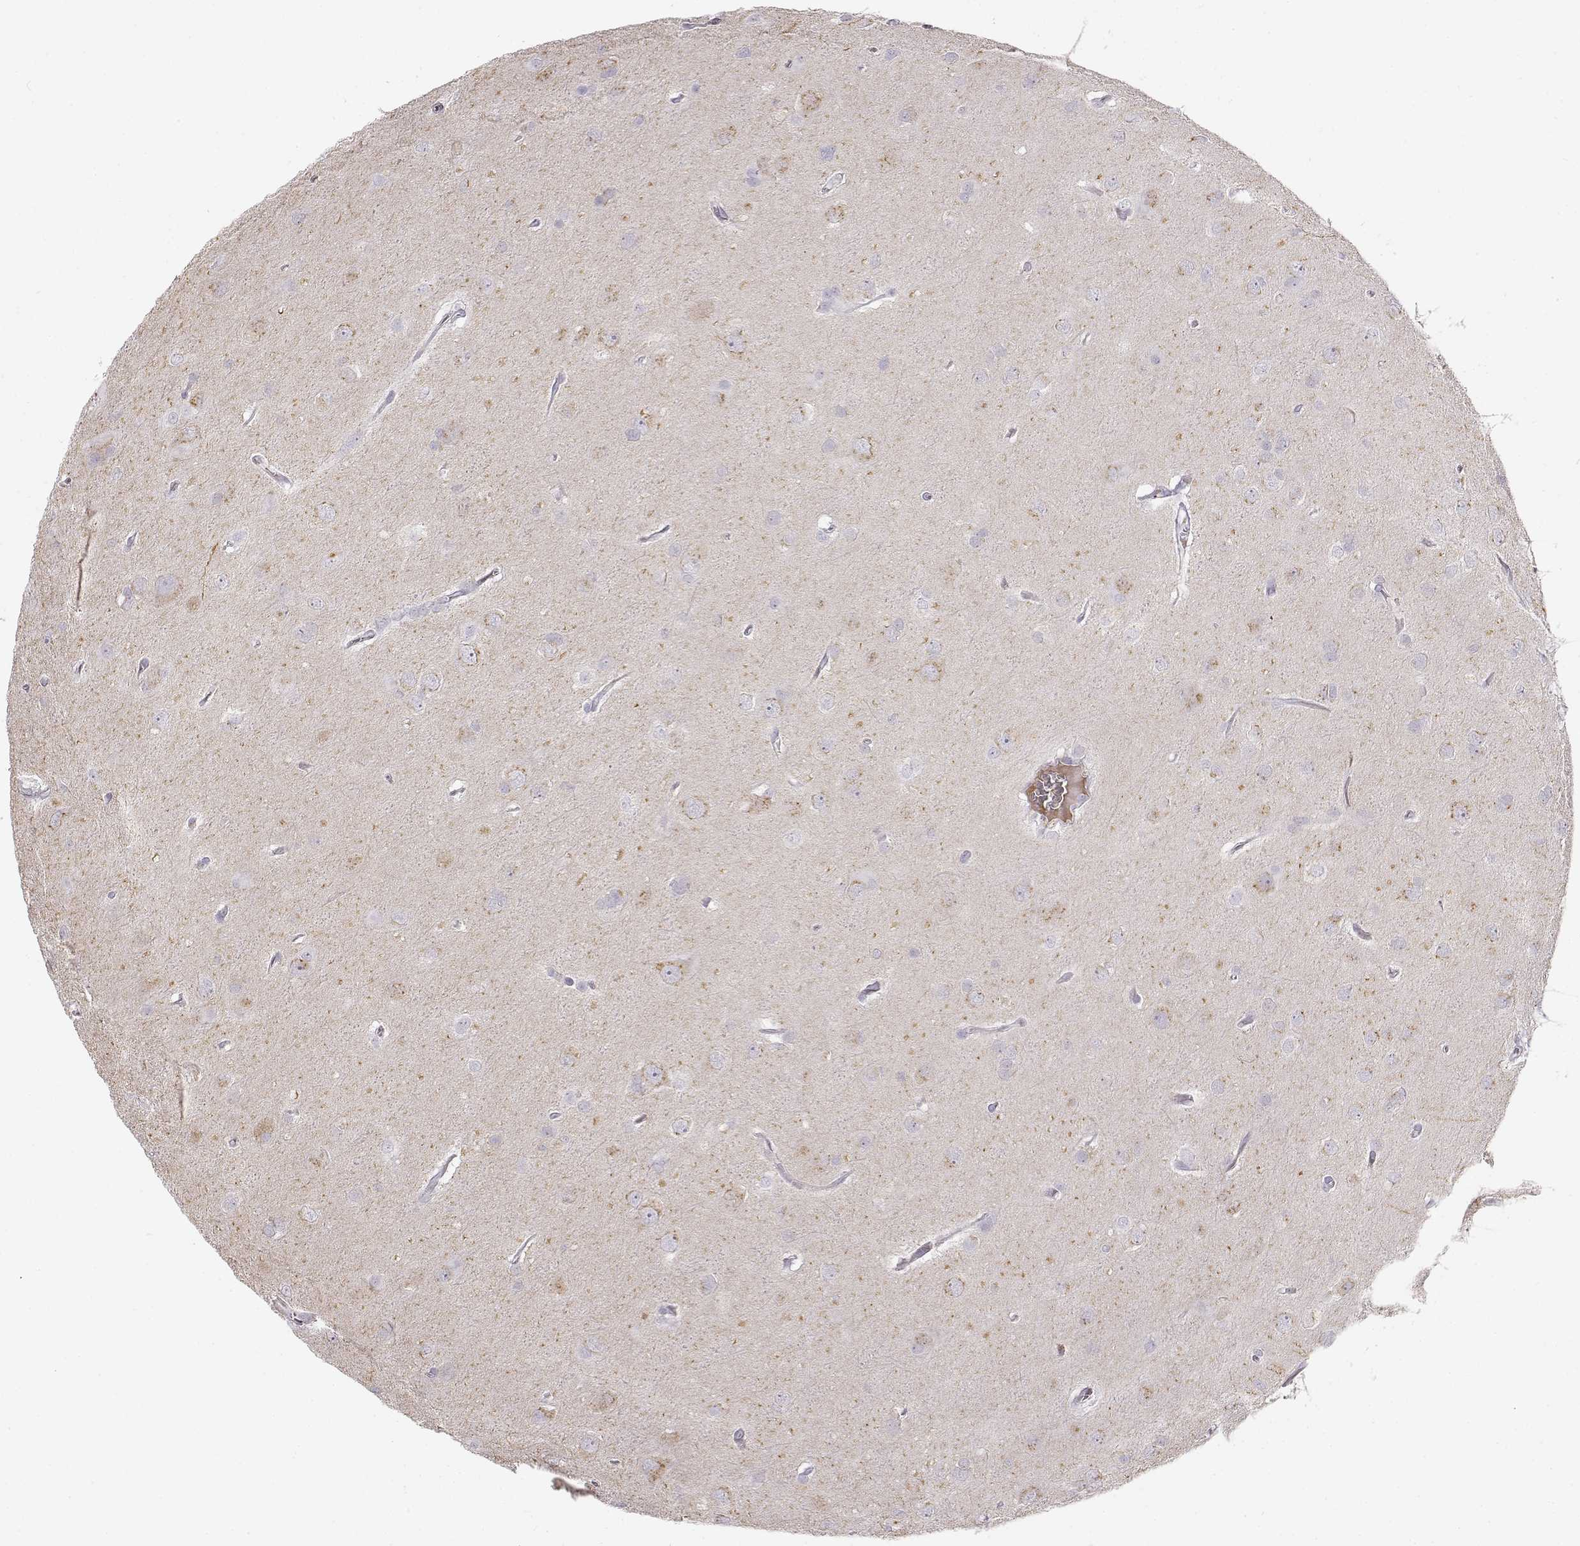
{"staining": {"intensity": "weak", "quantity": "<25%", "location": "cytoplasmic/membranous"}, "tissue": "glioma", "cell_type": "Tumor cells", "image_type": "cancer", "snomed": [{"axis": "morphology", "description": "Glioma, malignant, Low grade"}, {"axis": "topography", "description": "Brain"}], "caption": "Tumor cells show no significant positivity in malignant glioma (low-grade).", "gene": "KIAA0319", "patient": {"sex": "male", "age": 58}}